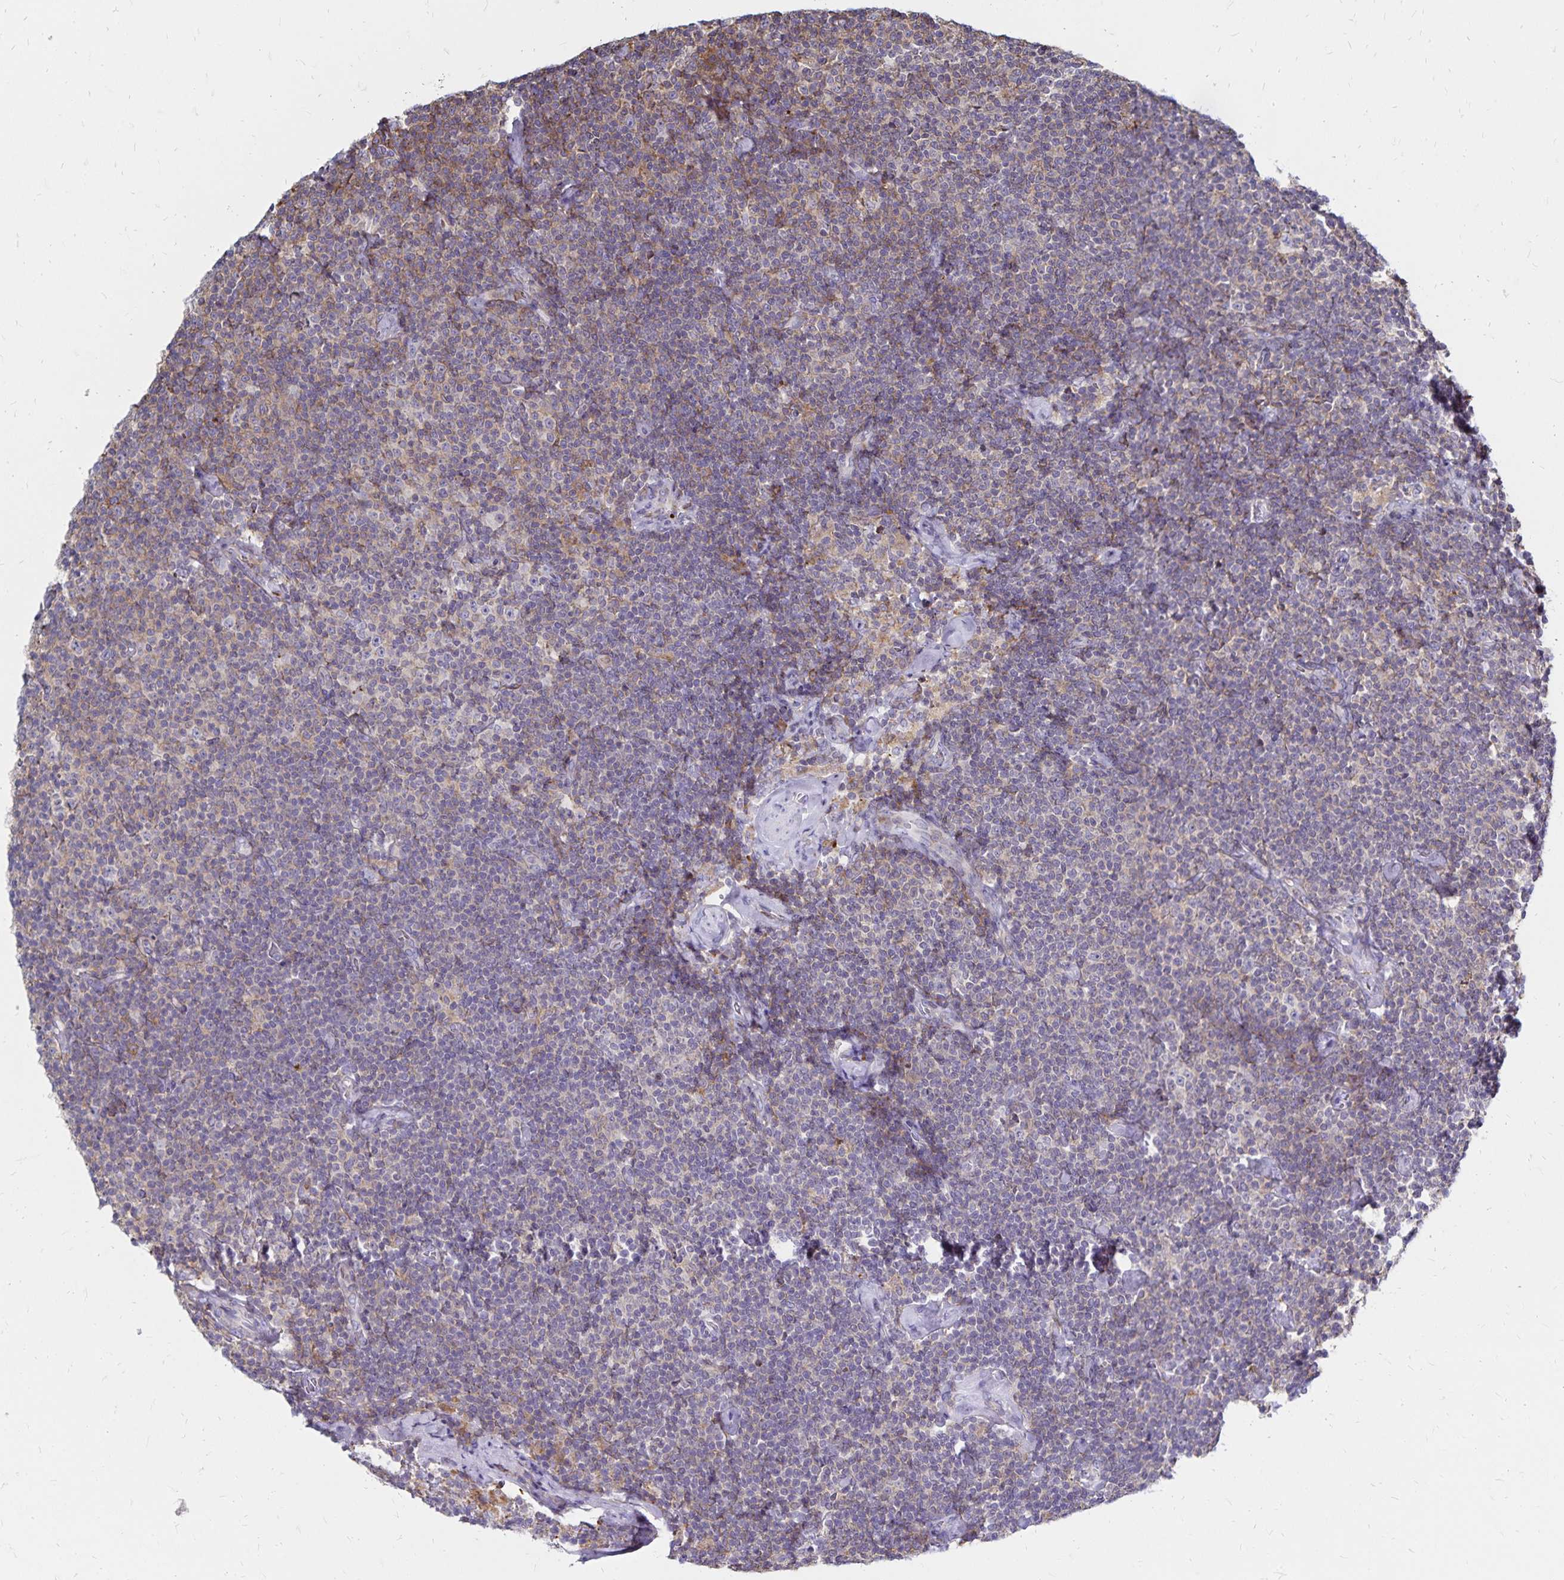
{"staining": {"intensity": "weak", "quantity": "25%-75%", "location": "cytoplasmic/membranous"}, "tissue": "lymphoma", "cell_type": "Tumor cells", "image_type": "cancer", "snomed": [{"axis": "morphology", "description": "Malignant lymphoma, non-Hodgkin's type, Low grade"}, {"axis": "topography", "description": "Lymph node"}], "caption": "A histopathology image of human malignant lymphoma, non-Hodgkin's type (low-grade) stained for a protein demonstrates weak cytoplasmic/membranous brown staining in tumor cells.", "gene": "NAGPA", "patient": {"sex": "male", "age": 81}}